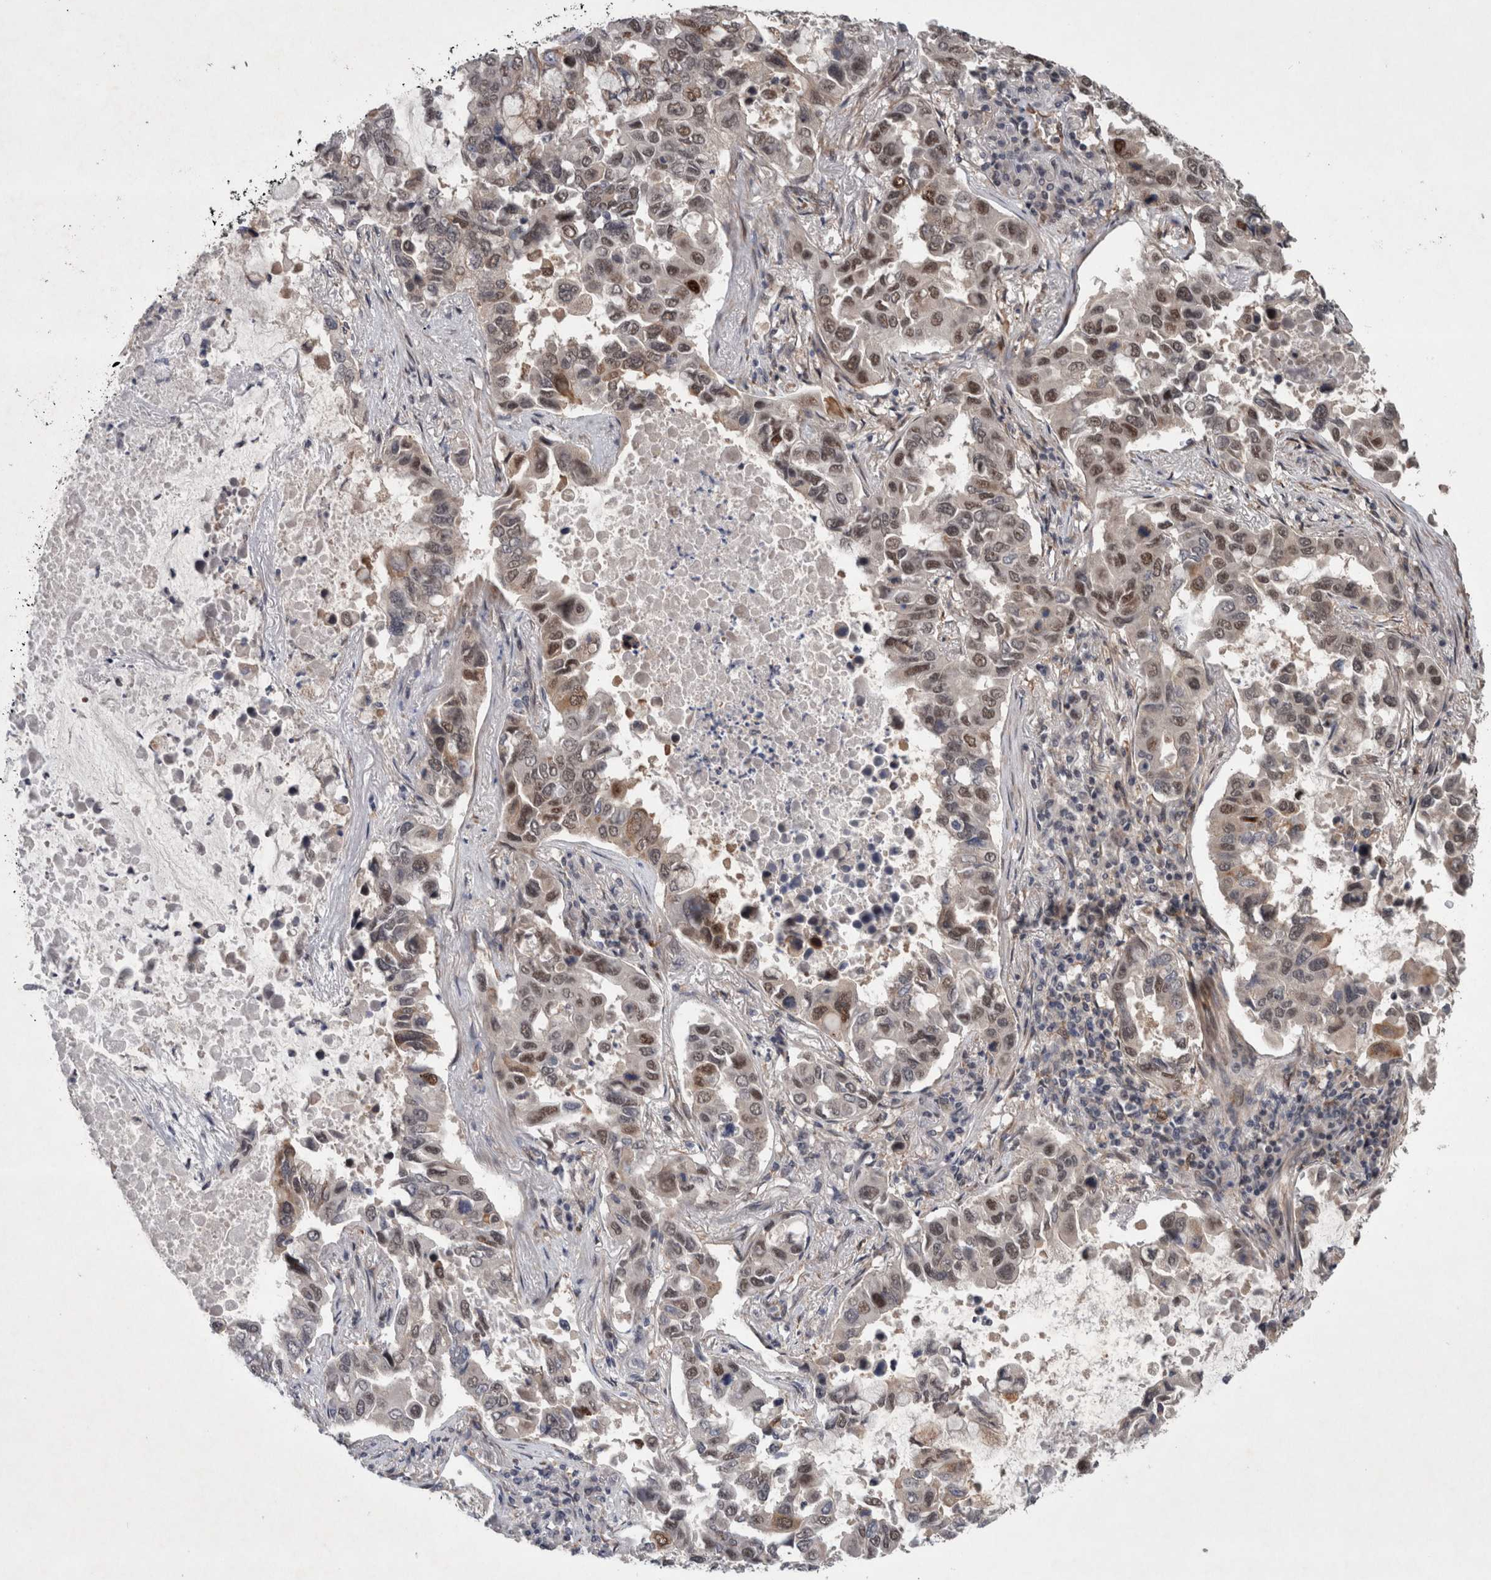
{"staining": {"intensity": "moderate", "quantity": "25%-75%", "location": "nuclear"}, "tissue": "lung cancer", "cell_type": "Tumor cells", "image_type": "cancer", "snomed": [{"axis": "morphology", "description": "Adenocarcinoma, NOS"}, {"axis": "topography", "description": "Lung"}], "caption": "Protein staining reveals moderate nuclear expression in approximately 25%-75% of tumor cells in lung adenocarcinoma.", "gene": "GIMAP6", "patient": {"sex": "male", "age": 64}}